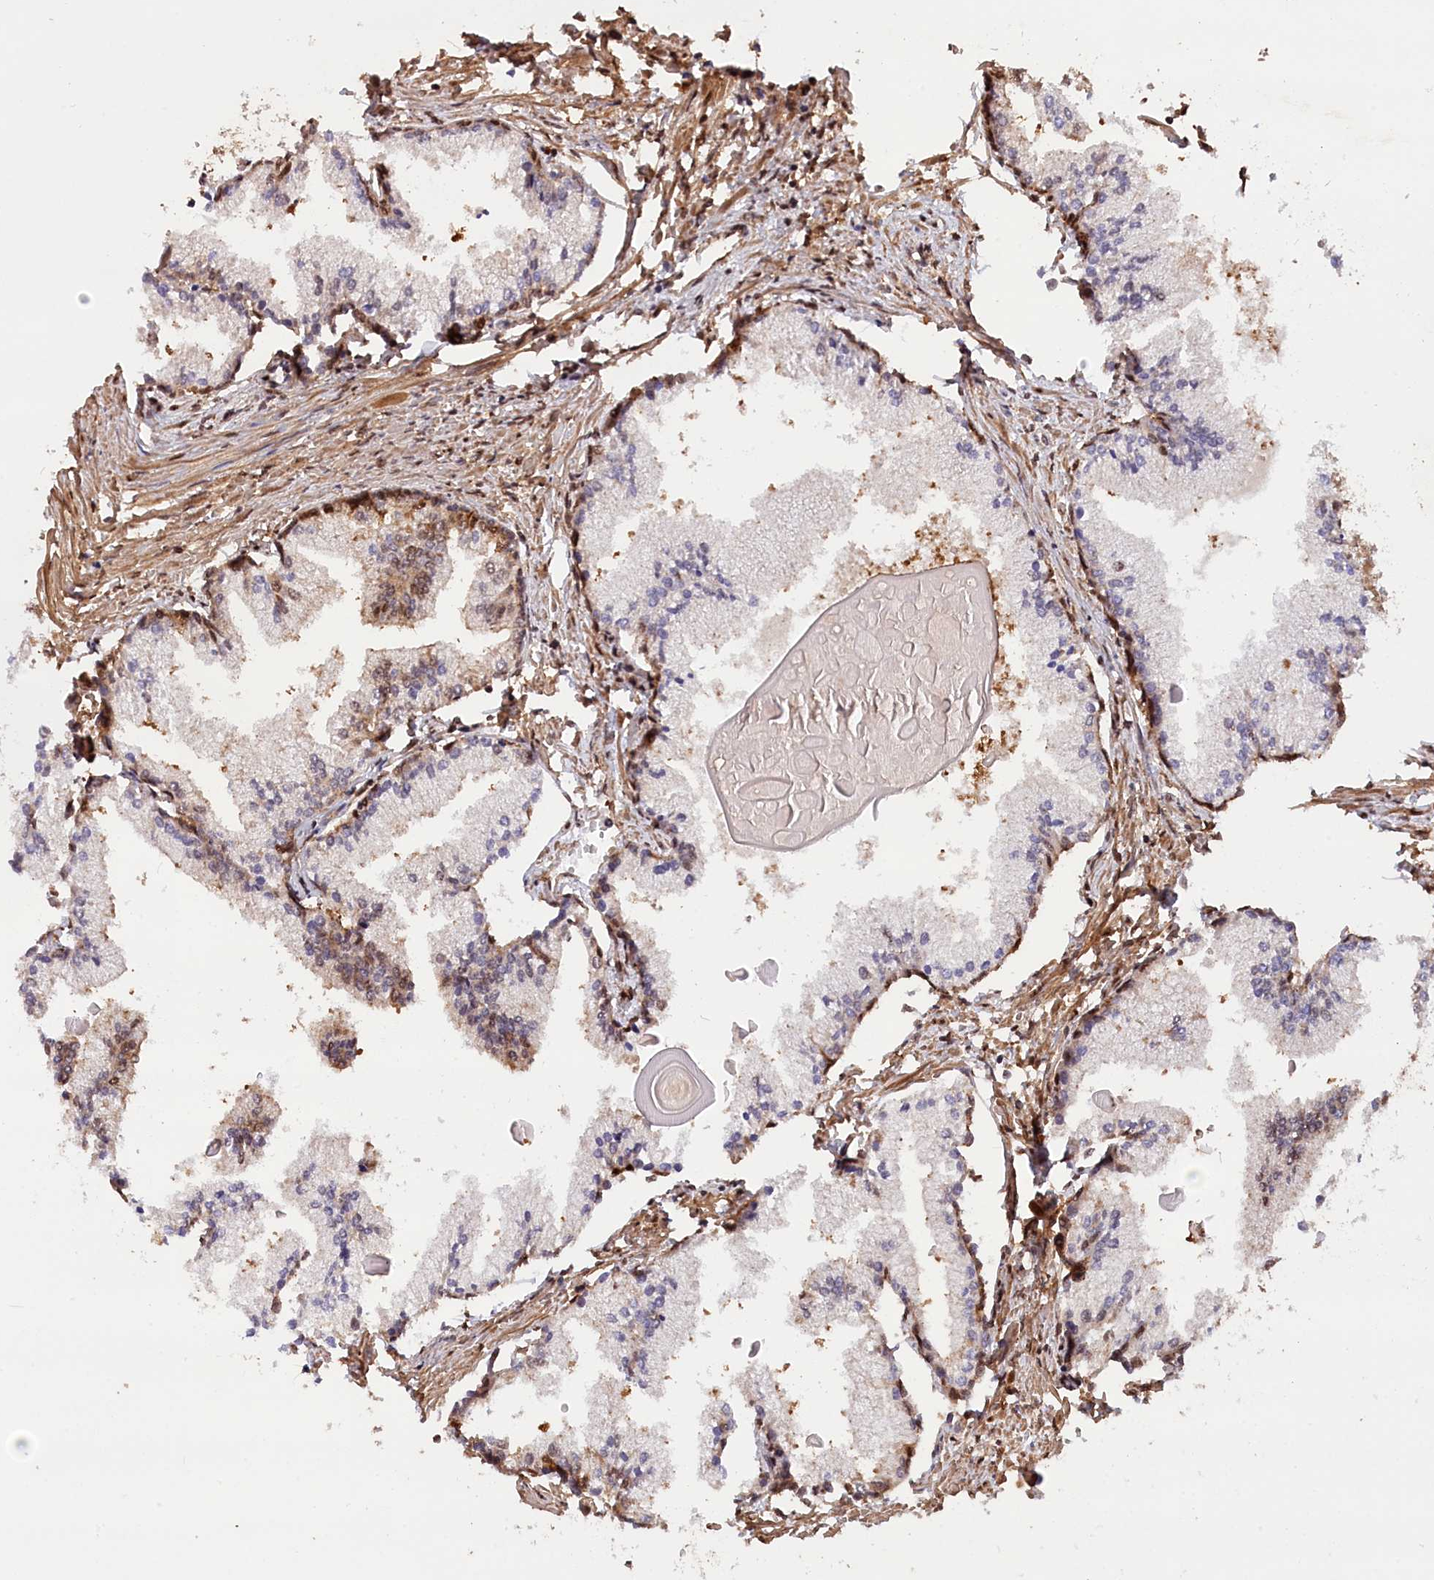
{"staining": {"intensity": "moderate", "quantity": "<25%", "location": "nuclear"}, "tissue": "prostate cancer", "cell_type": "Tumor cells", "image_type": "cancer", "snomed": [{"axis": "morphology", "description": "Adenocarcinoma, High grade"}, {"axis": "topography", "description": "Prostate"}], "caption": "The immunohistochemical stain highlights moderate nuclear expression in tumor cells of prostate cancer tissue.", "gene": "ADRM1", "patient": {"sex": "male", "age": 68}}